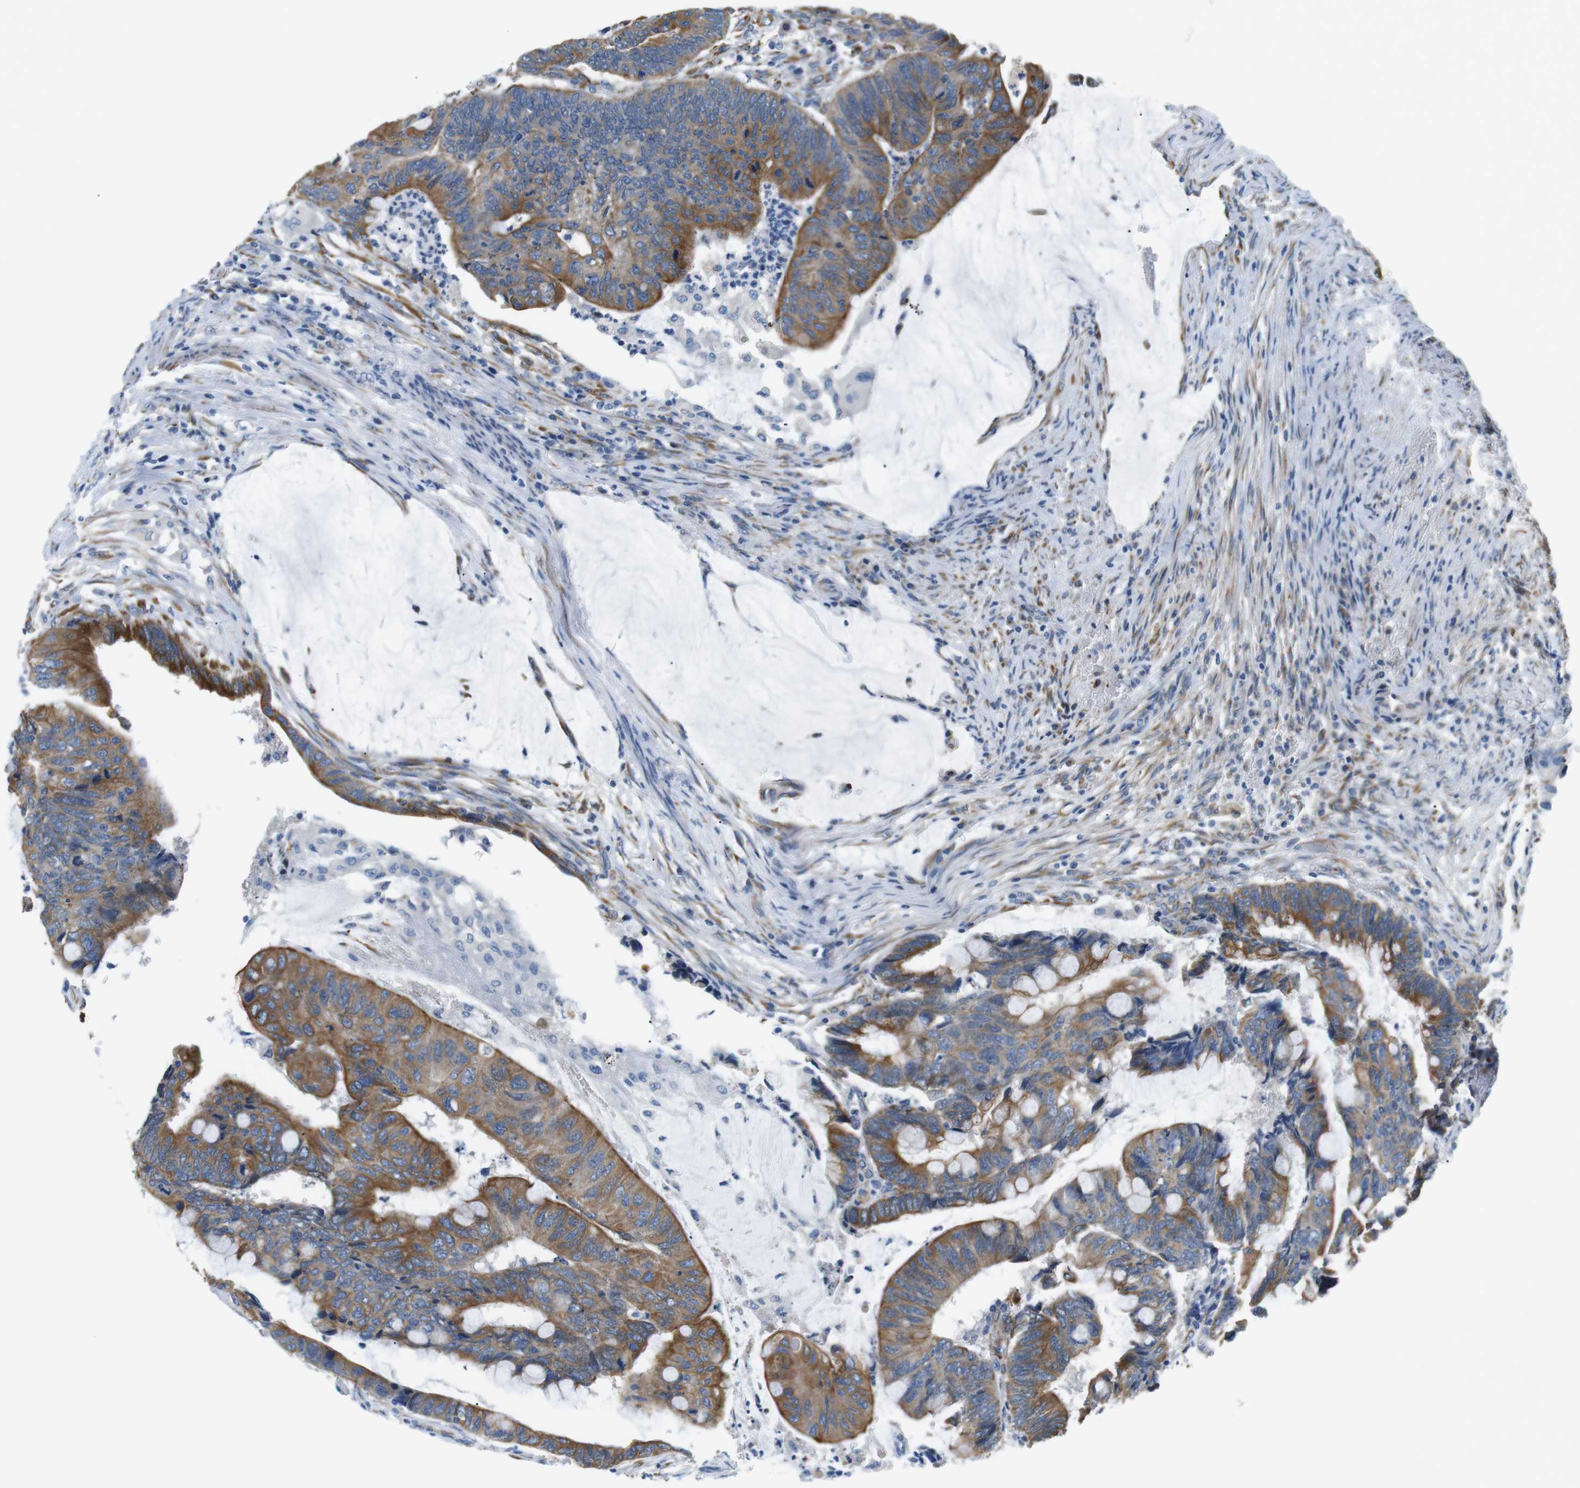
{"staining": {"intensity": "moderate", "quantity": ">75%", "location": "cytoplasmic/membranous"}, "tissue": "colorectal cancer", "cell_type": "Tumor cells", "image_type": "cancer", "snomed": [{"axis": "morphology", "description": "Normal tissue, NOS"}, {"axis": "morphology", "description": "Adenocarcinoma, NOS"}, {"axis": "topography", "description": "Rectum"}, {"axis": "topography", "description": "Peripheral nerve tissue"}], "caption": "Immunohistochemistry (IHC) (DAB) staining of human colorectal cancer reveals moderate cytoplasmic/membranous protein positivity in approximately >75% of tumor cells. The staining was performed using DAB, with brown indicating positive protein expression. Nuclei are stained blue with hematoxylin.", "gene": "UNC5CL", "patient": {"sex": "male", "age": 92}}